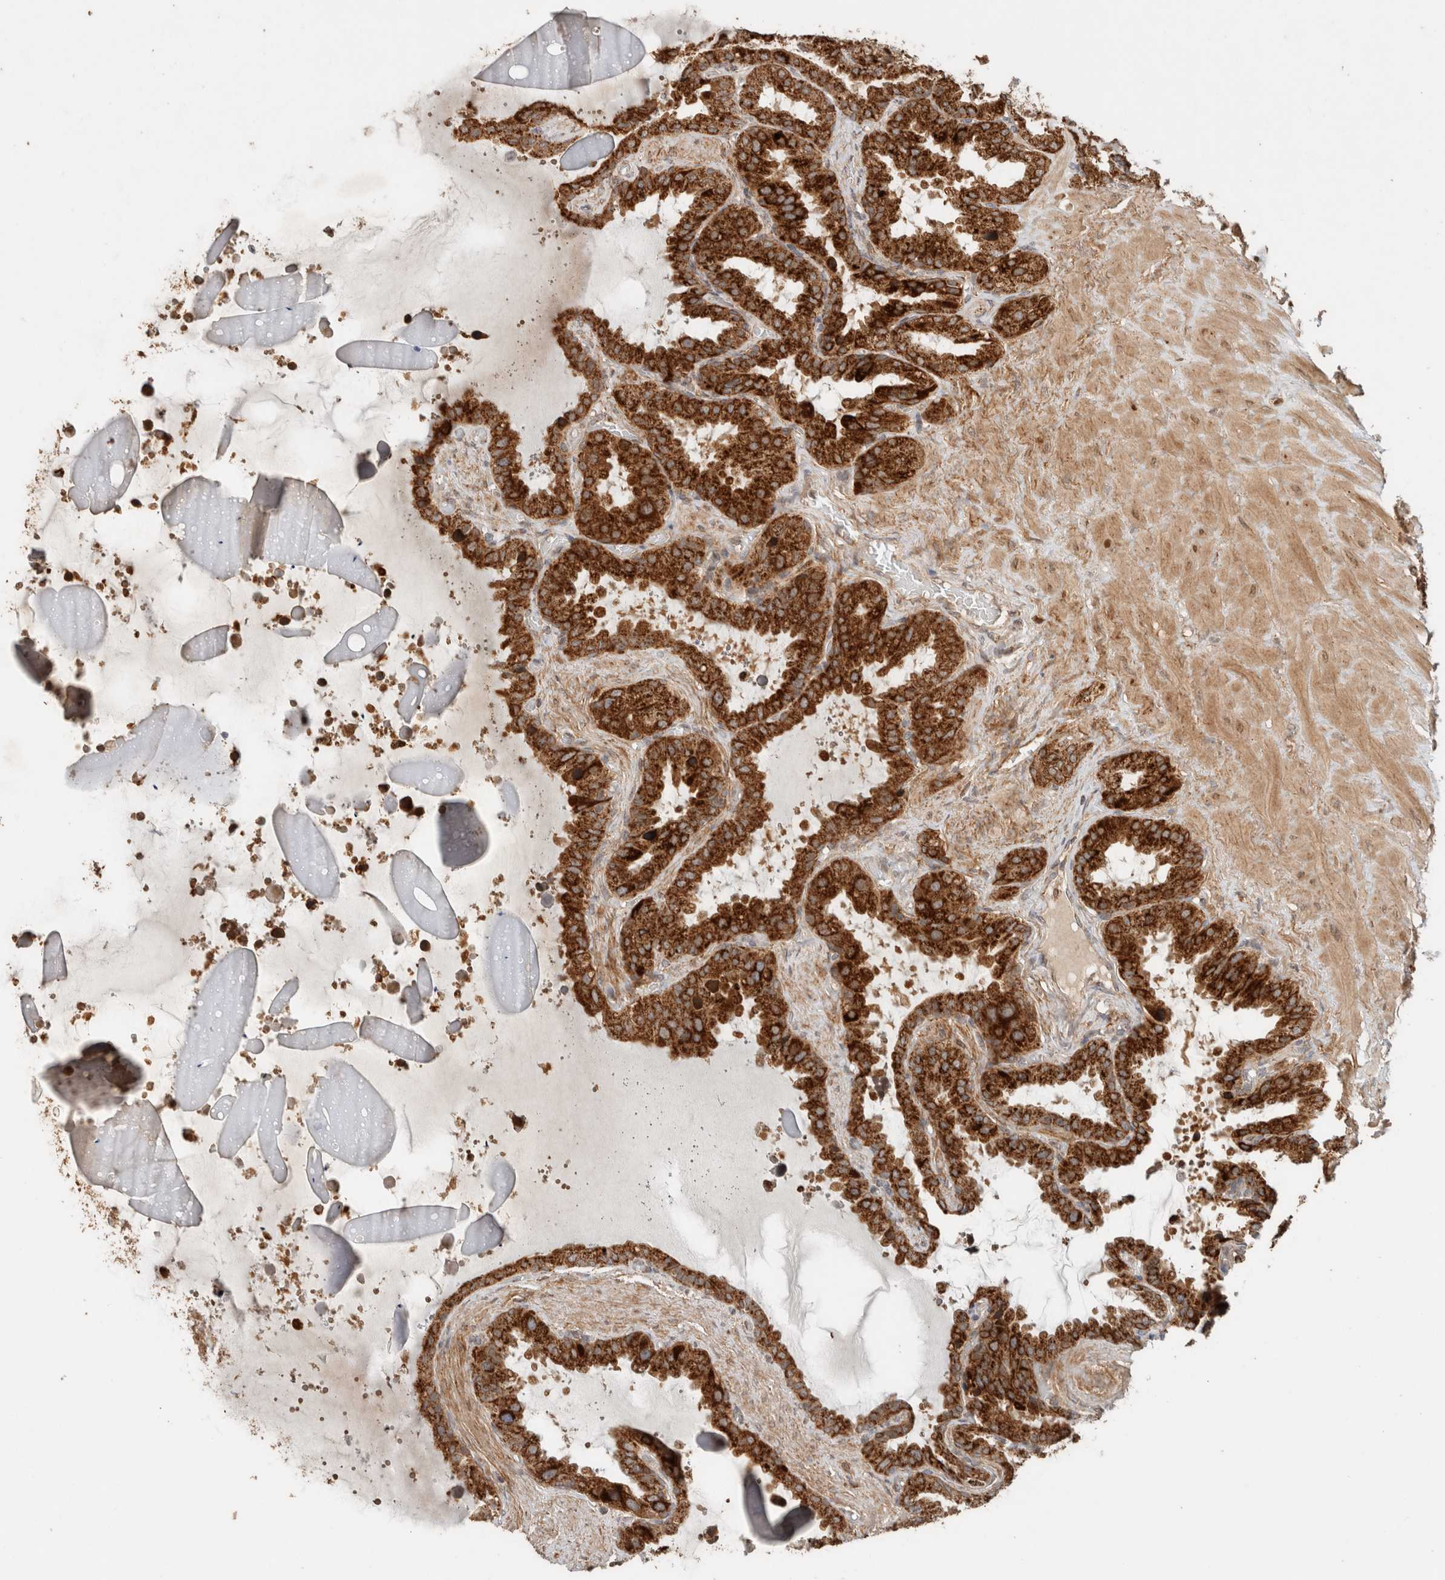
{"staining": {"intensity": "strong", "quantity": ">75%", "location": "cytoplasmic/membranous"}, "tissue": "seminal vesicle", "cell_type": "Glandular cells", "image_type": "normal", "snomed": [{"axis": "morphology", "description": "Normal tissue, NOS"}, {"axis": "topography", "description": "Seminal veicle"}], "caption": "Human seminal vesicle stained with a brown dye displays strong cytoplasmic/membranous positive staining in about >75% of glandular cells.", "gene": "EIF2B3", "patient": {"sex": "male", "age": 46}}